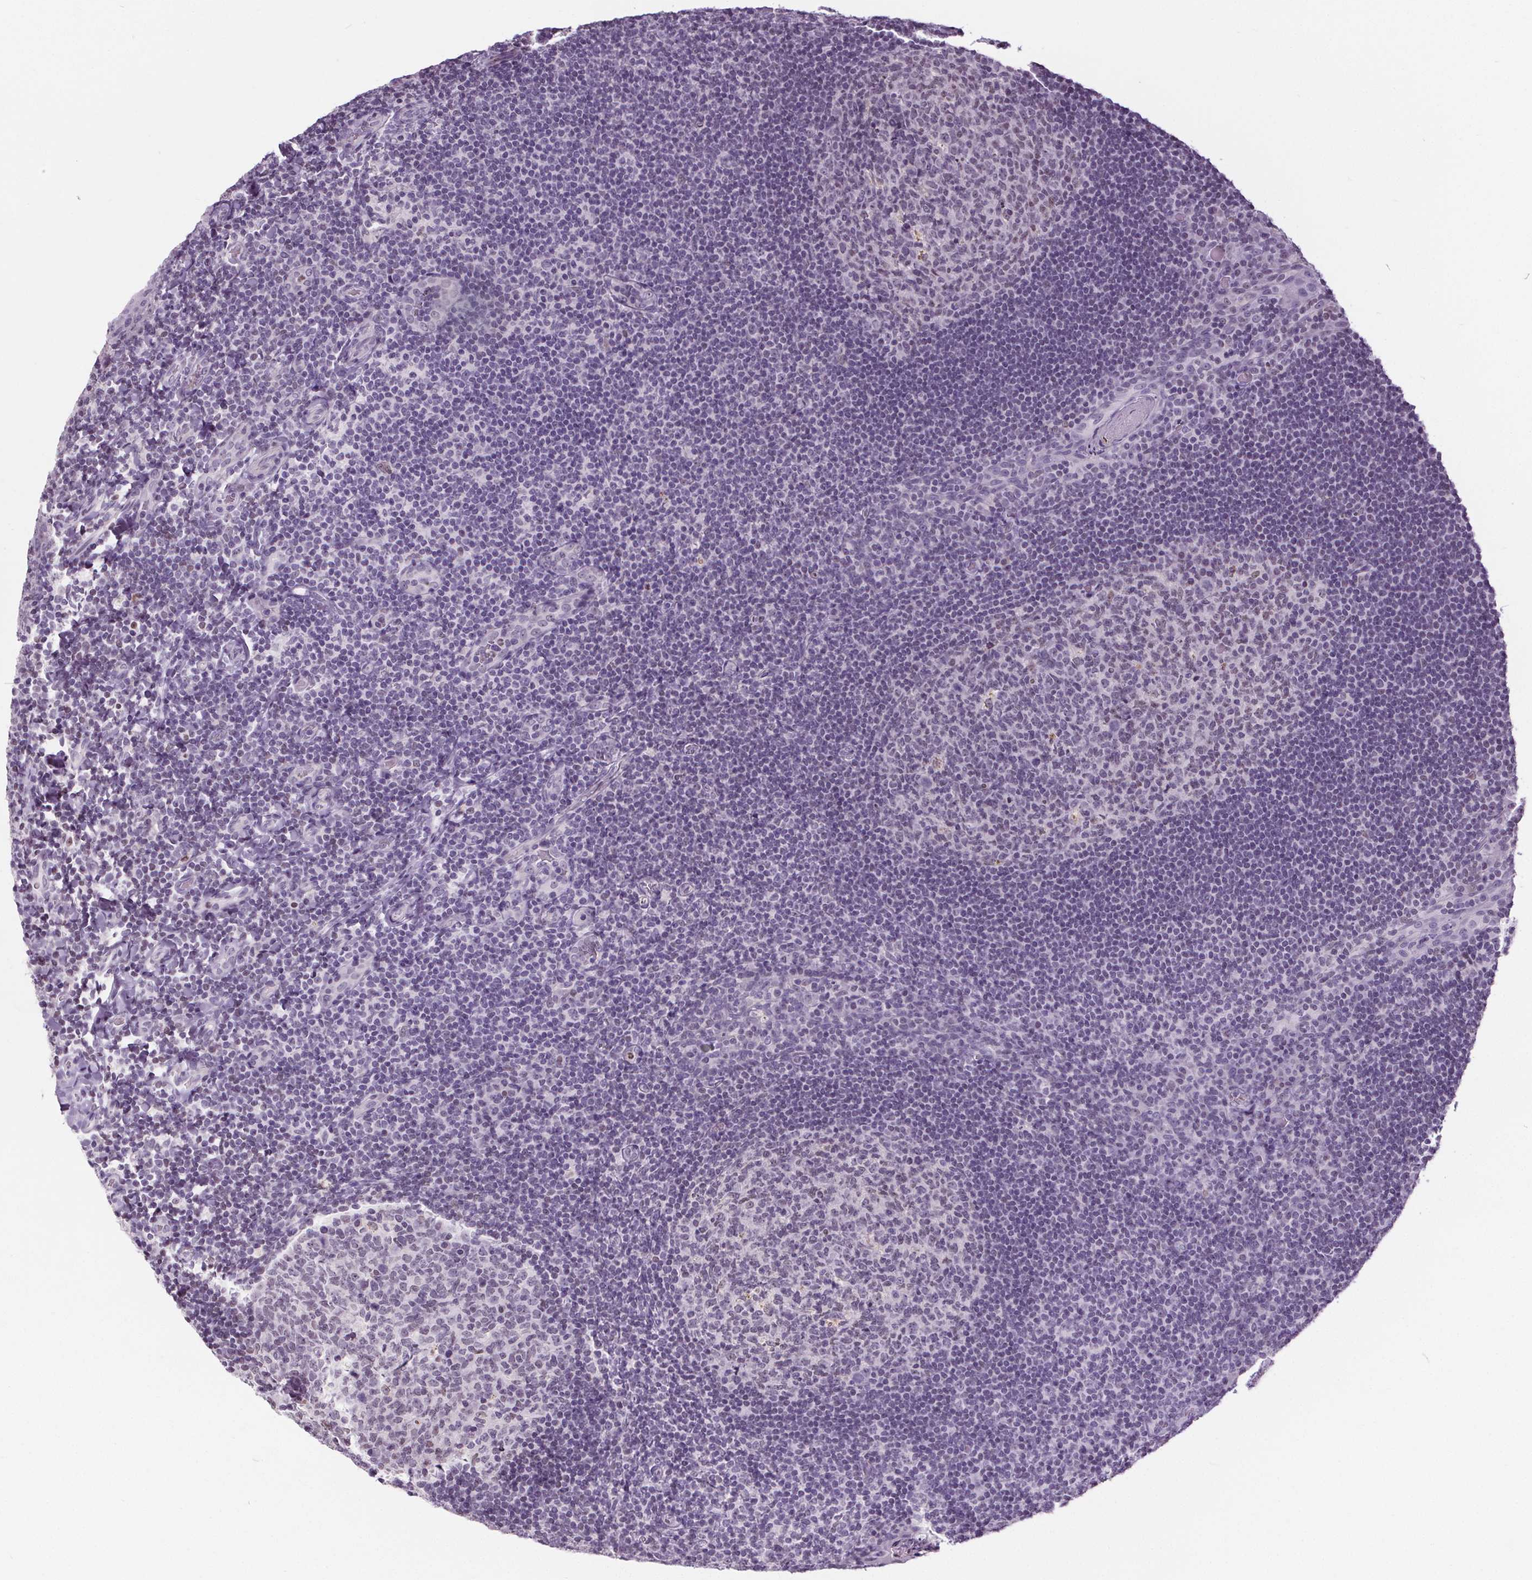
{"staining": {"intensity": "moderate", "quantity": "<25%", "location": "nuclear"}, "tissue": "tonsil", "cell_type": "Germinal center cells", "image_type": "normal", "snomed": [{"axis": "morphology", "description": "Normal tissue, NOS"}, {"axis": "topography", "description": "Tonsil"}], "caption": "Immunohistochemistry (IHC) of unremarkable human tonsil exhibits low levels of moderate nuclear positivity in about <25% of germinal center cells.", "gene": "TMEM240", "patient": {"sex": "male", "age": 17}}